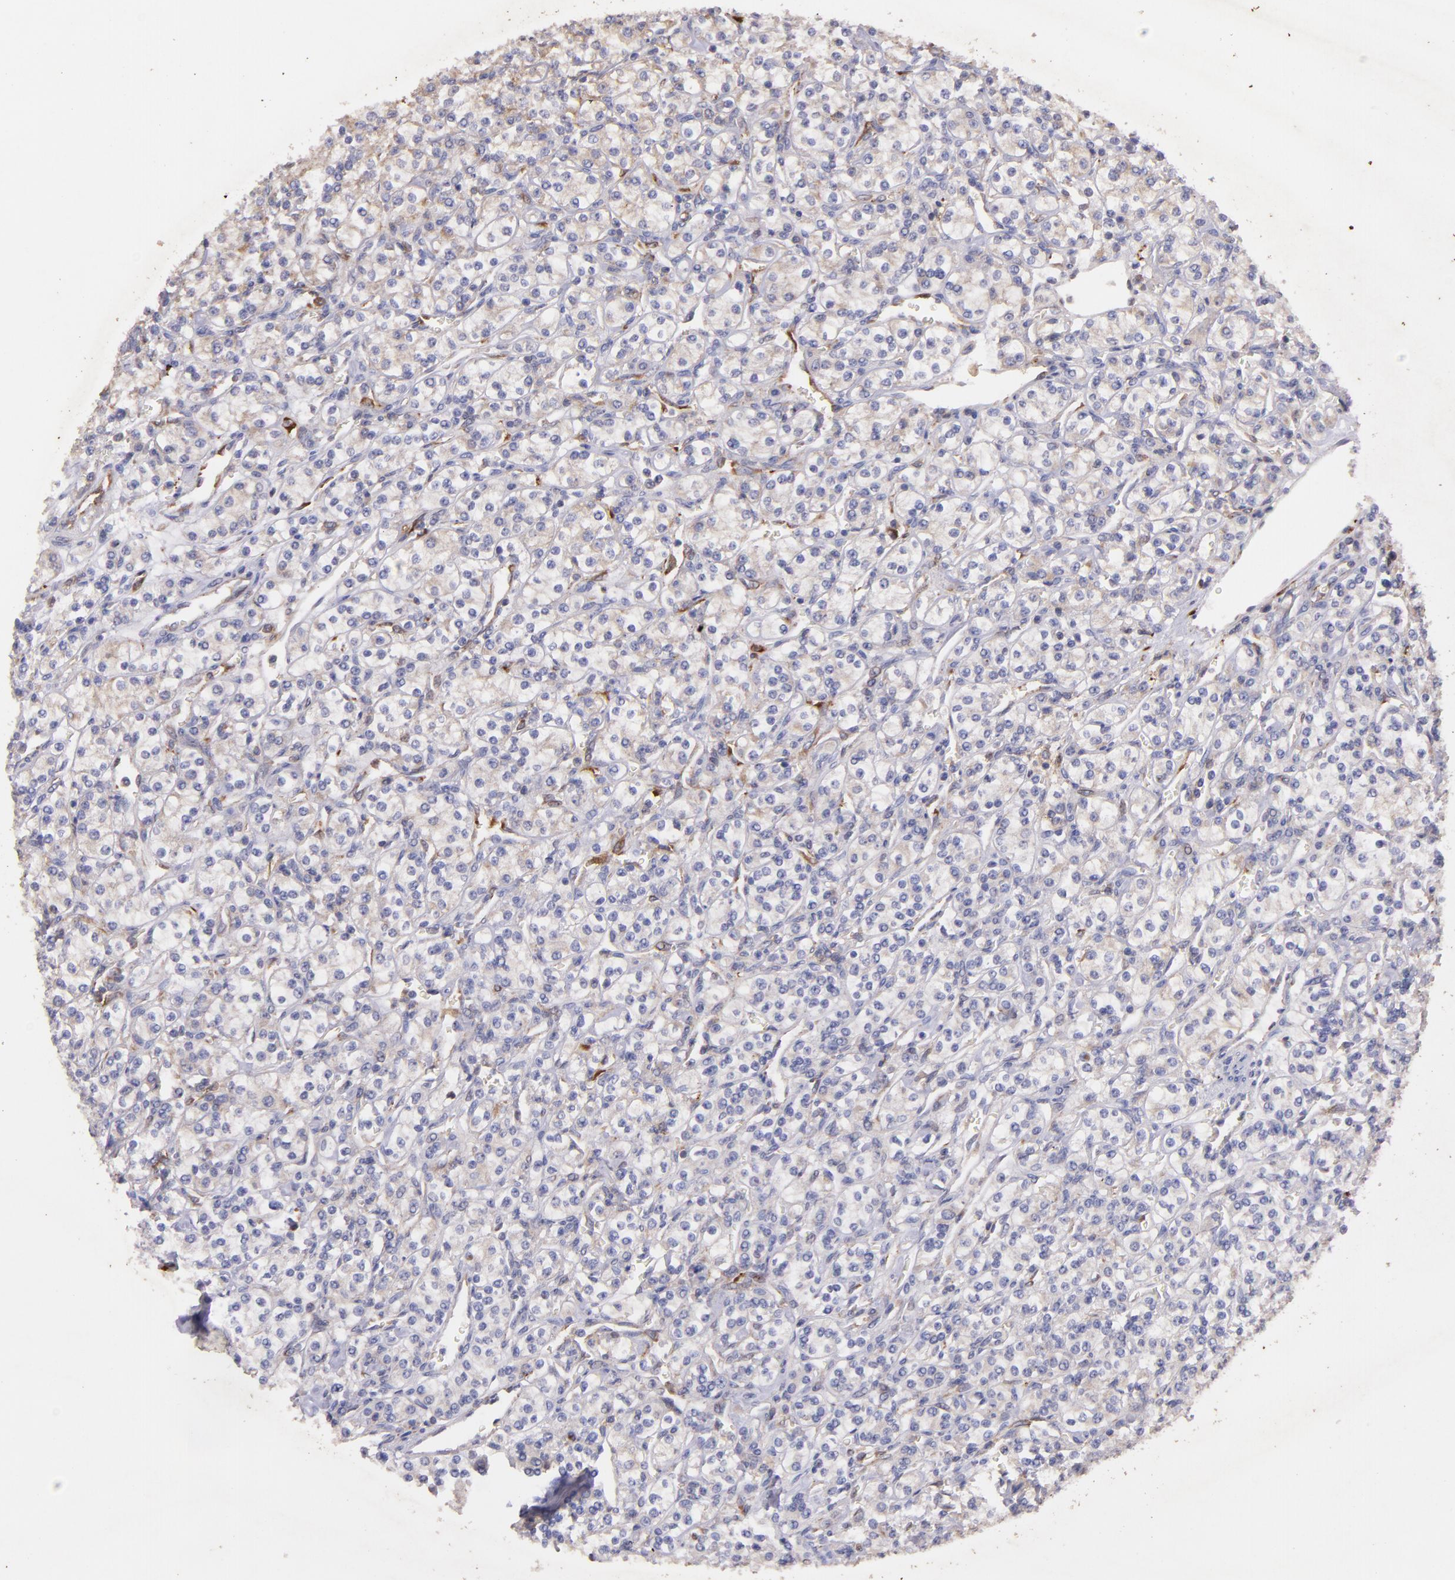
{"staining": {"intensity": "negative", "quantity": "none", "location": "none"}, "tissue": "renal cancer", "cell_type": "Tumor cells", "image_type": "cancer", "snomed": [{"axis": "morphology", "description": "Adenocarcinoma, NOS"}, {"axis": "topography", "description": "Kidney"}], "caption": "There is no significant positivity in tumor cells of renal cancer (adenocarcinoma). Nuclei are stained in blue.", "gene": "RET", "patient": {"sex": "male", "age": 77}}